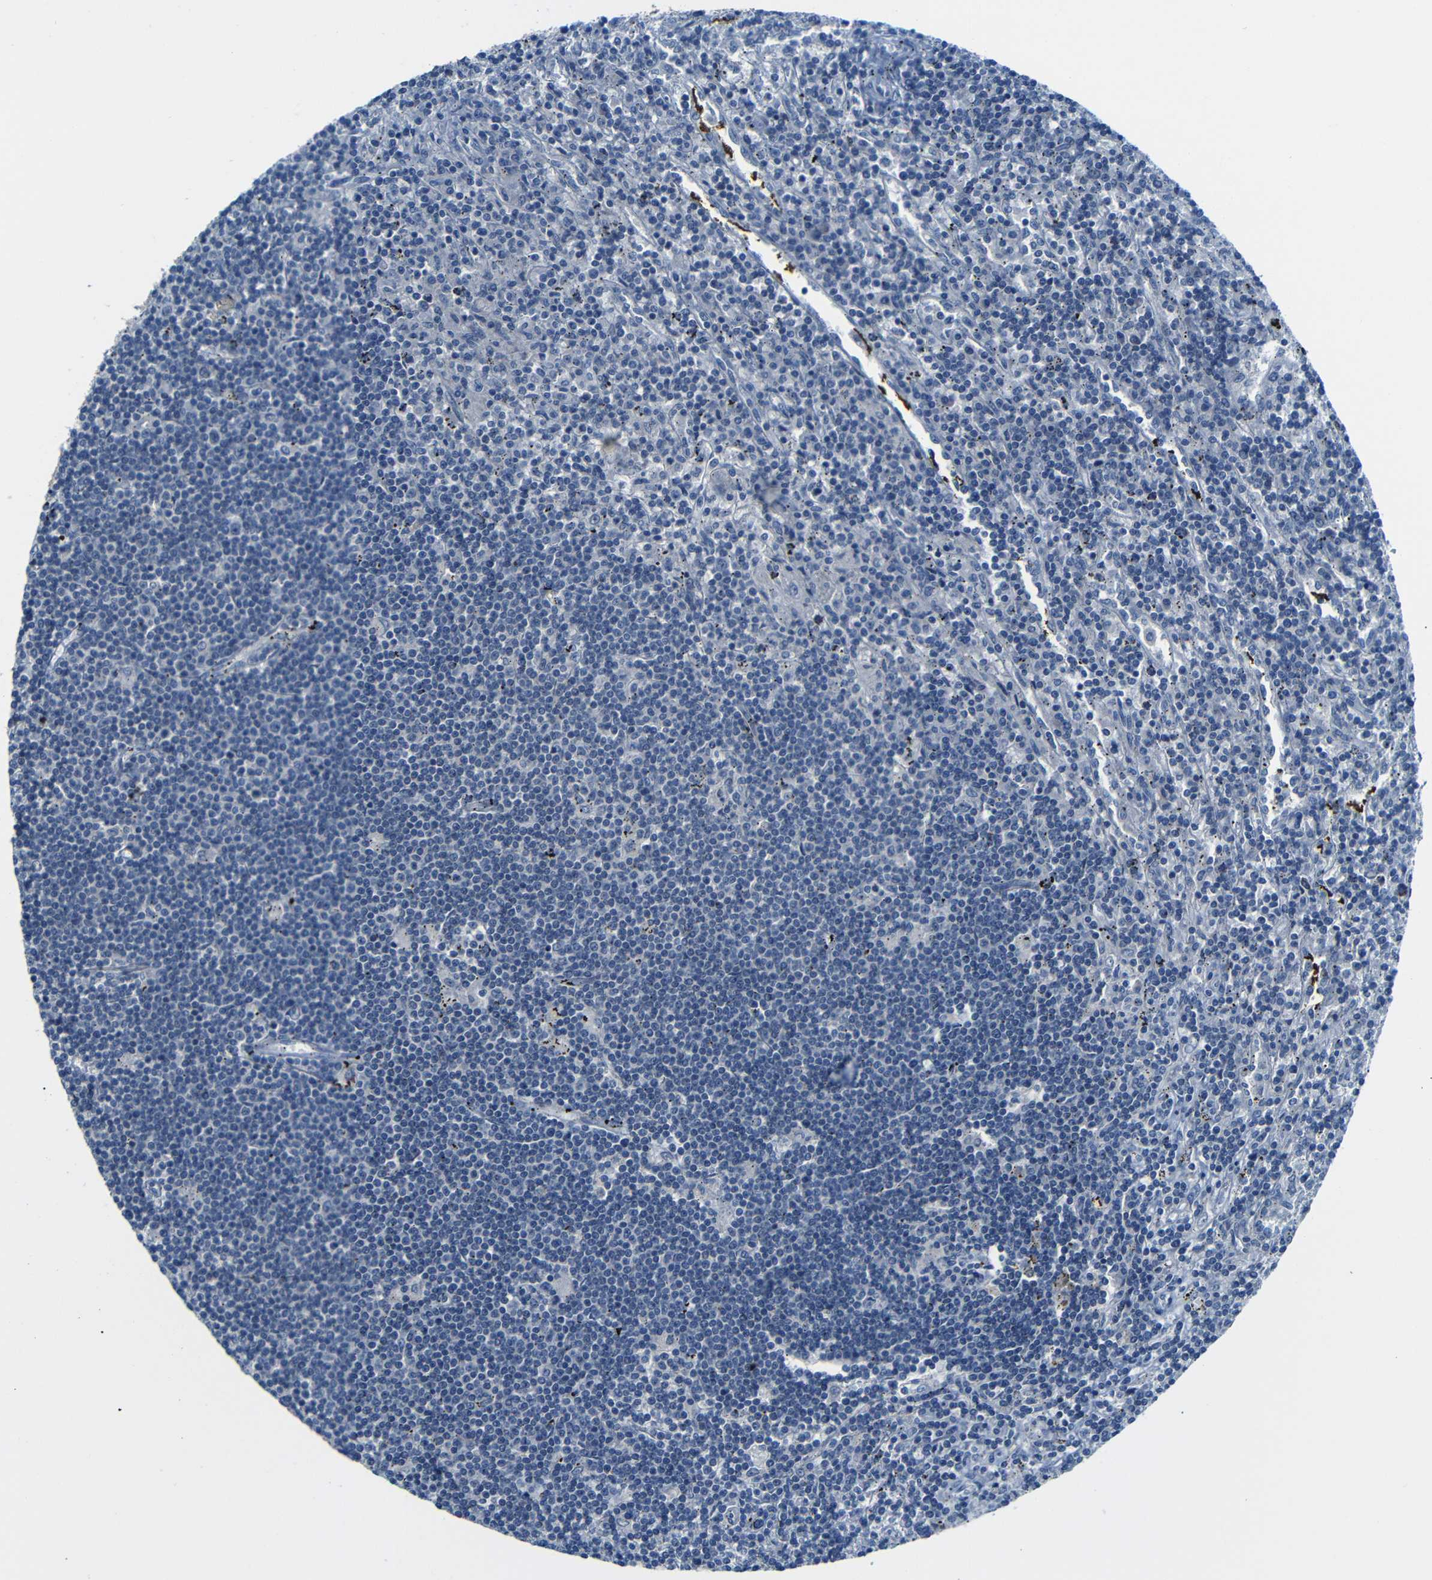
{"staining": {"intensity": "negative", "quantity": "none", "location": "none"}, "tissue": "lymphoma", "cell_type": "Tumor cells", "image_type": "cancer", "snomed": [{"axis": "morphology", "description": "Malignant lymphoma, non-Hodgkin's type, Low grade"}, {"axis": "topography", "description": "Spleen"}], "caption": "High power microscopy micrograph of an immunohistochemistry (IHC) image of lymphoma, revealing no significant expression in tumor cells.", "gene": "ANK3", "patient": {"sex": "male", "age": 76}}